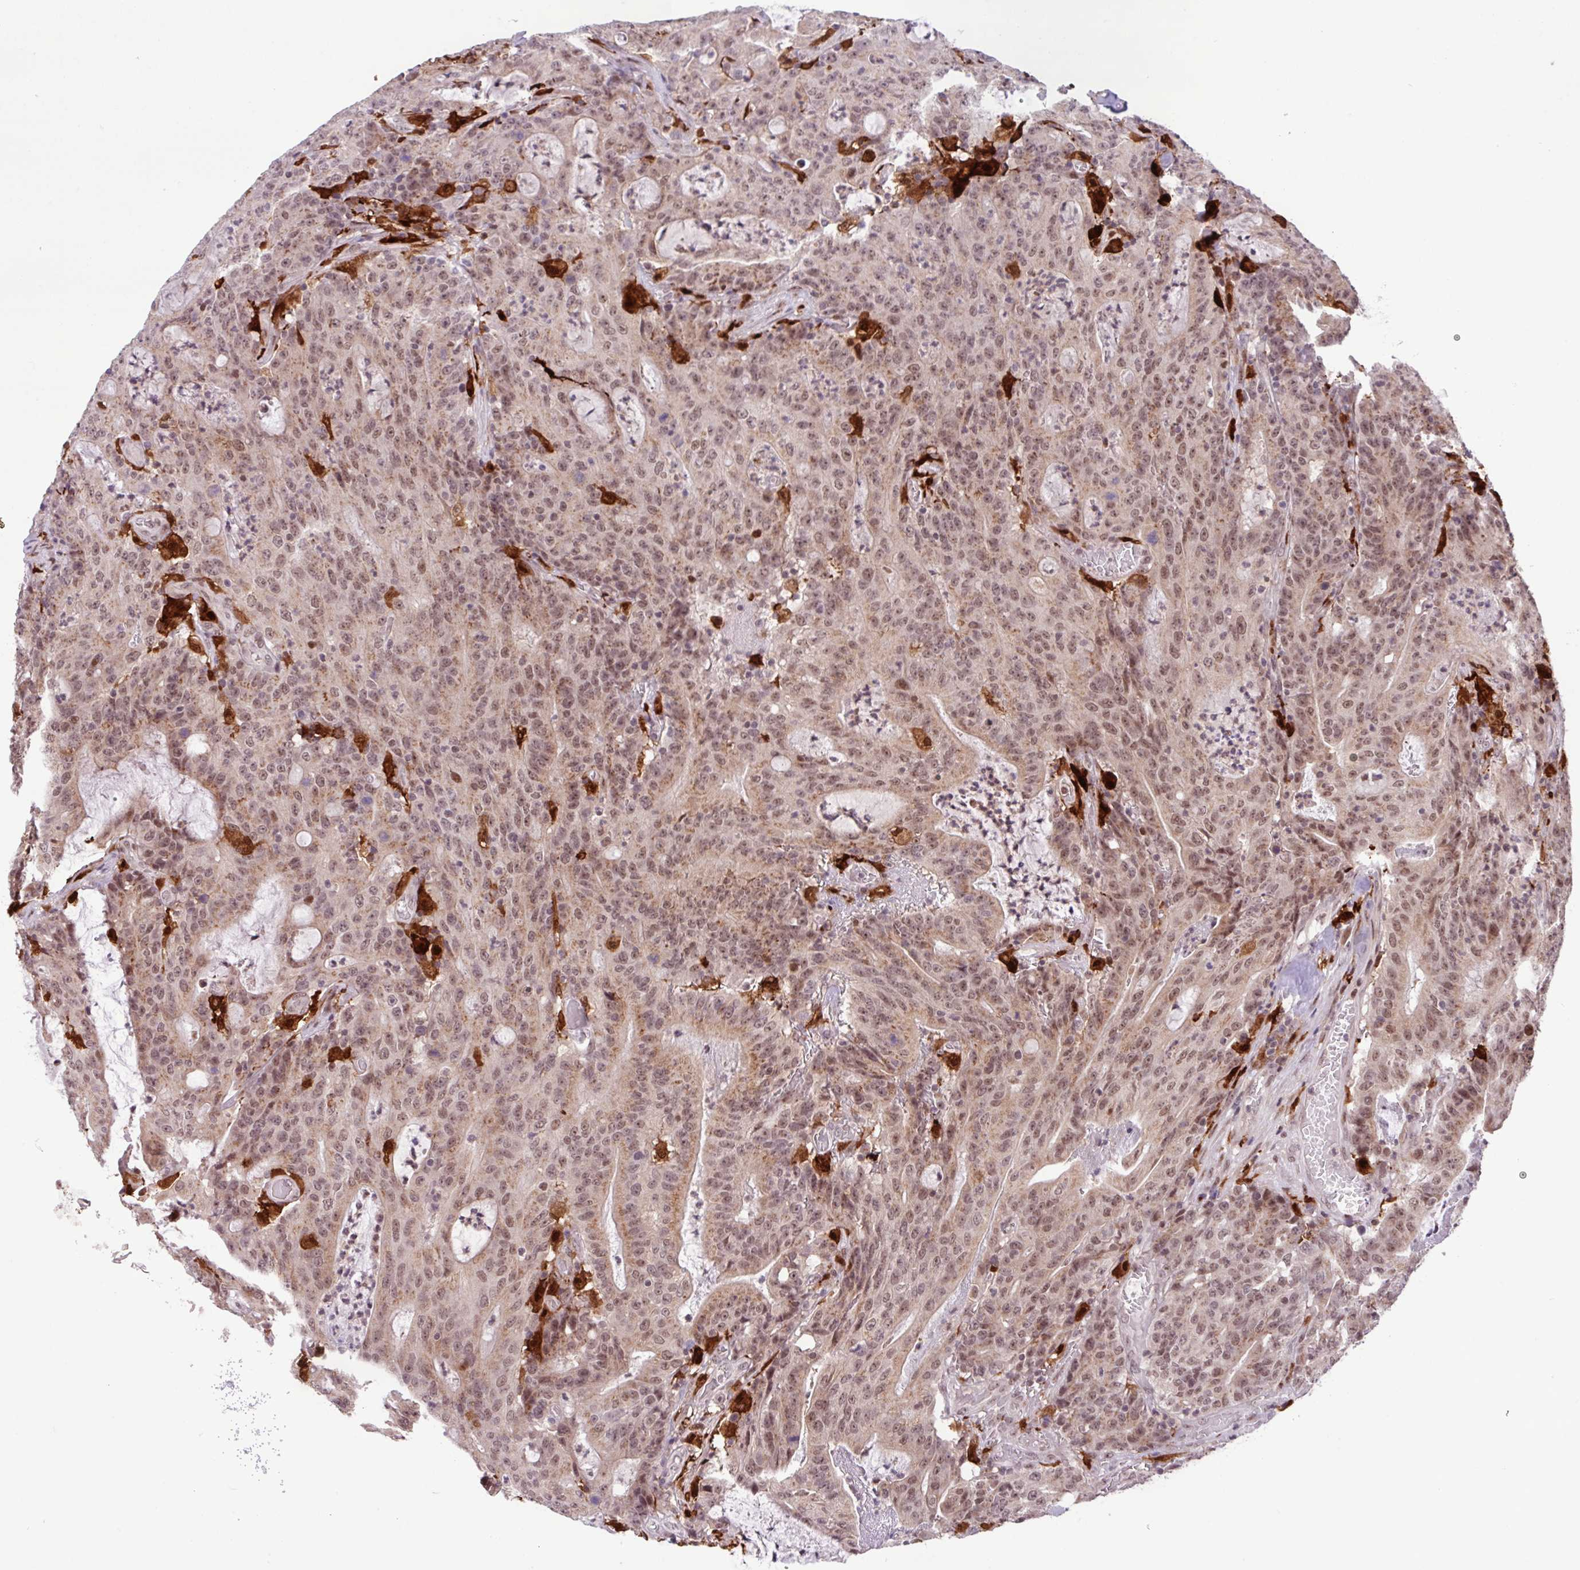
{"staining": {"intensity": "moderate", "quantity": ">75%", "location": "cytoplasmic/membranous,nuclear"}, "tissue": "colorectal cancer", "cell_type": "Tumor cells", "image_type": "cancer", "snomed": [{"axis": "morphology", "description": "Adenocarcinoma, NOS"}, {"axis": "topography", "description": "Colon"}], "caption": "Human colorectal cancer (adenocarcinoma) stained with a brown dye shows moderate cytoplasmic/membranous and nuclear positive positivity in about >75% of tumor cells.", "gene": "BRD3", "patient": {"sex": "male", "age": 83}}